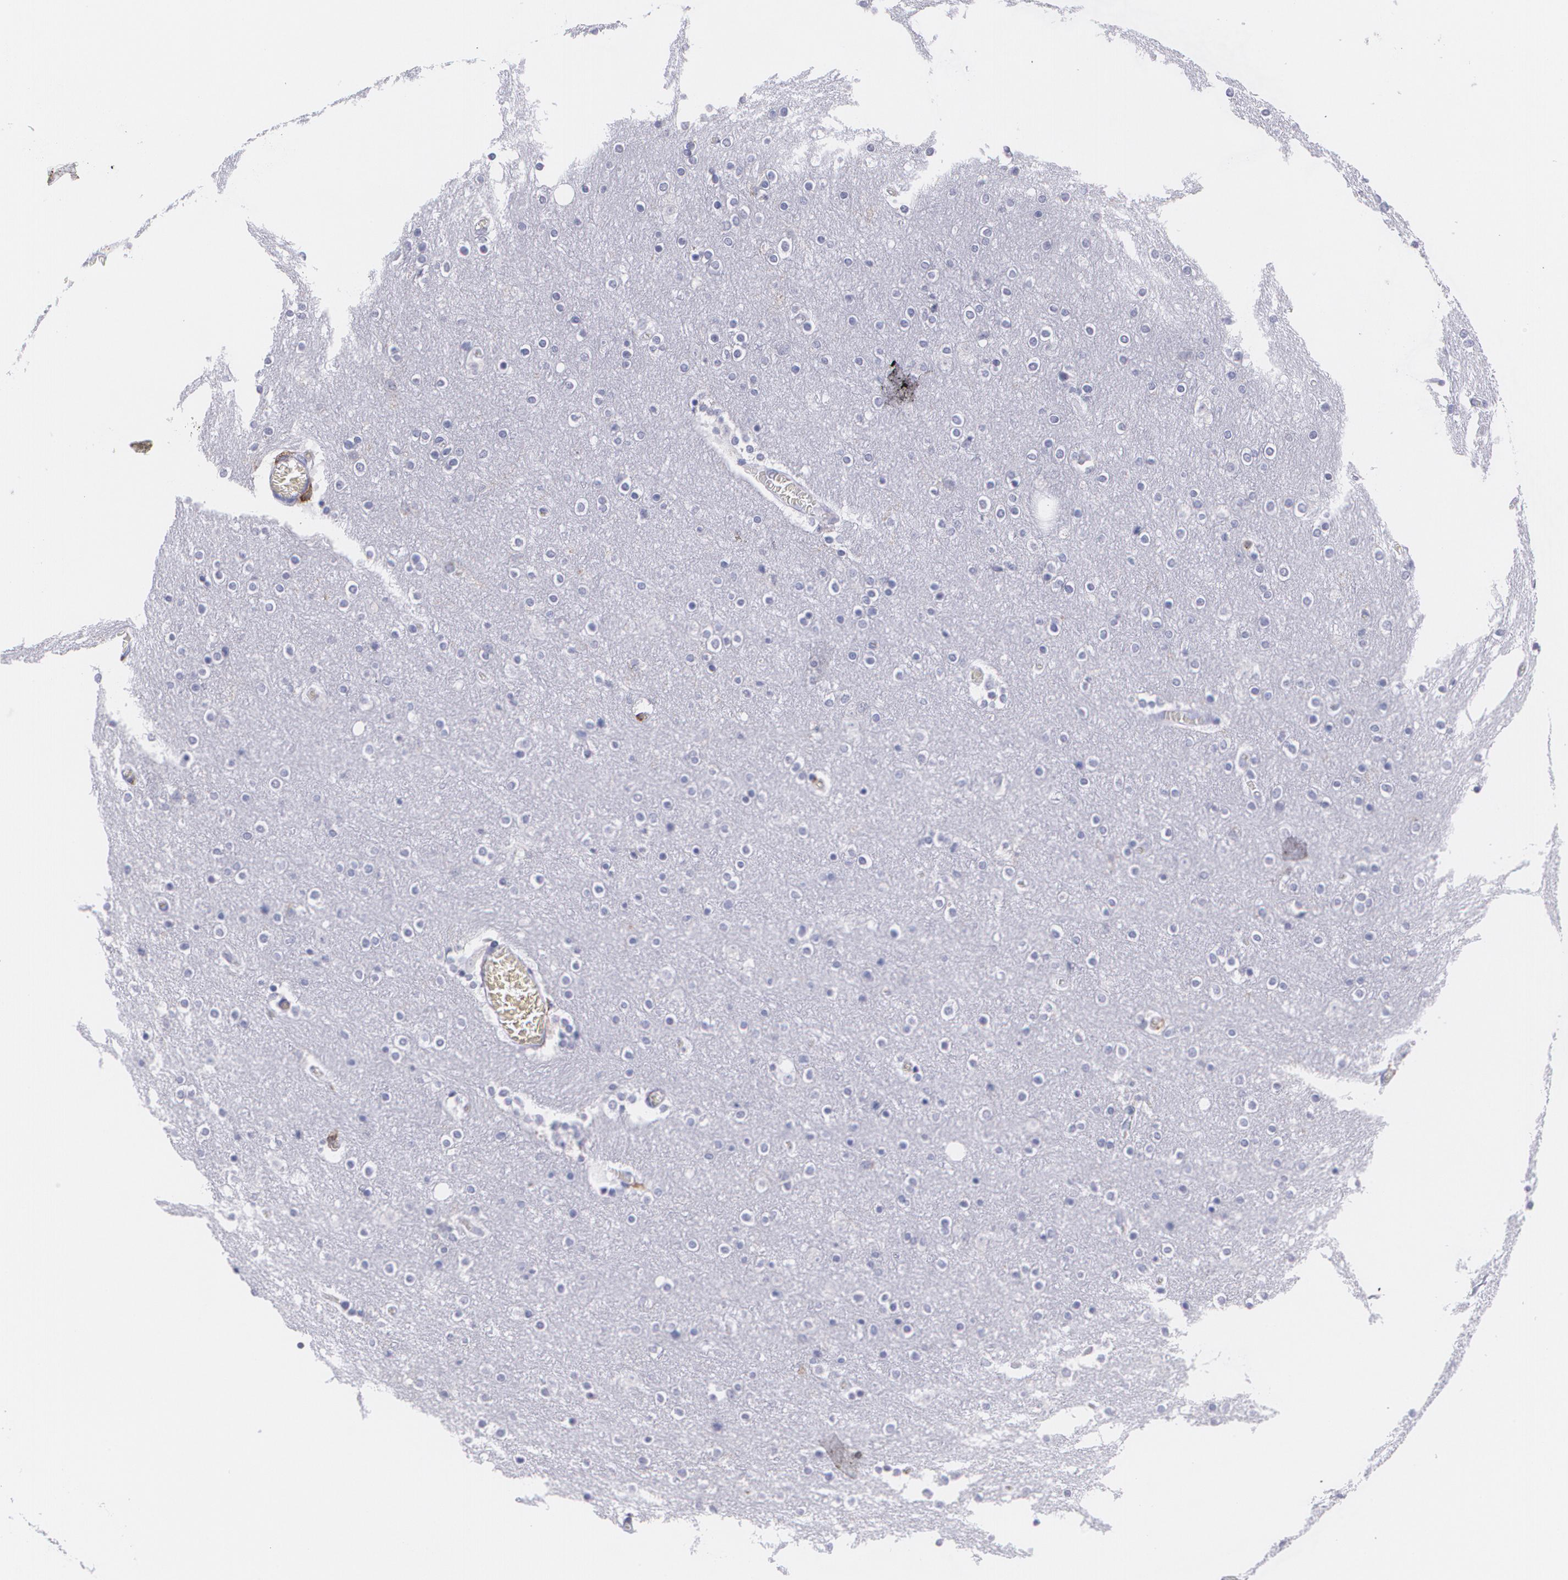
{"staining": {"intensity": "negative", "quantity": "none", "location": "none"}, "tissue": "cerebral cortex", "cell_type": "Endothelial cells", "image_type": "normal", "snomed": [{"axis": "morphology", "description": "Normal tissue, NOS"}, {"axis": "topography", "description": "Cerebral cortex"}], "caption": "Immunohistochemistry image of normal cerebral cortex stained for a protein (brown), which exhibits no positivity in endothelial cells. (DAB (3,3'-diaminobenzidine) immunohistochemistry (IHC) visualized using brightfield microscopy, high magnification).", "gene": "PTPRC", "patient": {"sex": "female", "age": 54}}